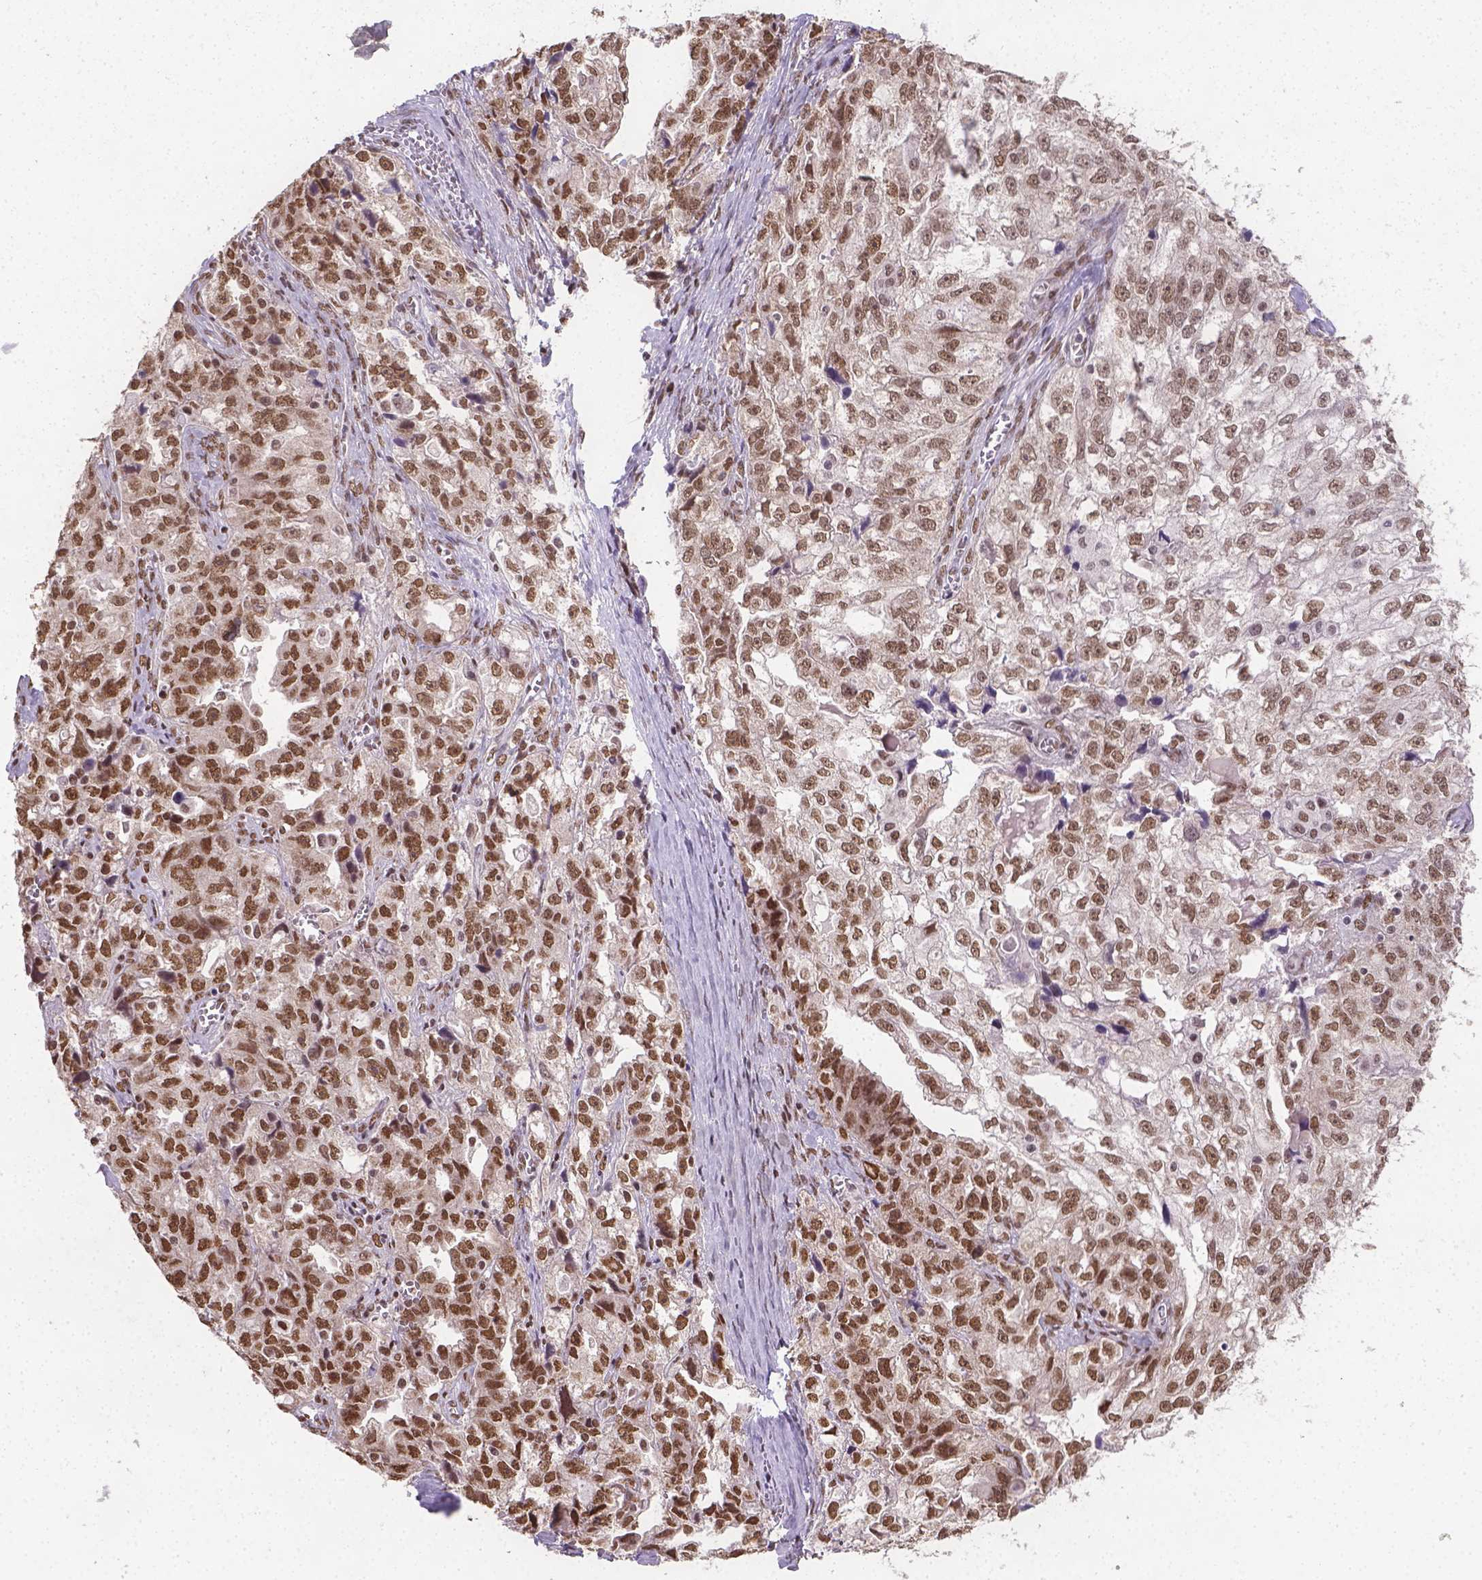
{"staining": {"intensity": "moderate", "quantity": ">75%", "location": "nuclear"}, "tissue": "ovarian cancer", "cell_type": "Tumor cells", "image_type": "cancer", "snomed": [{"axis": "morphology", "description": "Cystadenocarcinoma, serous, NOS"}, {"axis": "topography", "description": "Ovary"}], "caption": "A photomicrograph showing moderate nuclear positivity in approximately >75% of tumor cells in serous cystadenocarcinoma (ovarian), as visualized by brown immunohistochemical staining.", "gene": "FANCE", "patient": {"sex": "female", "age": 51}}